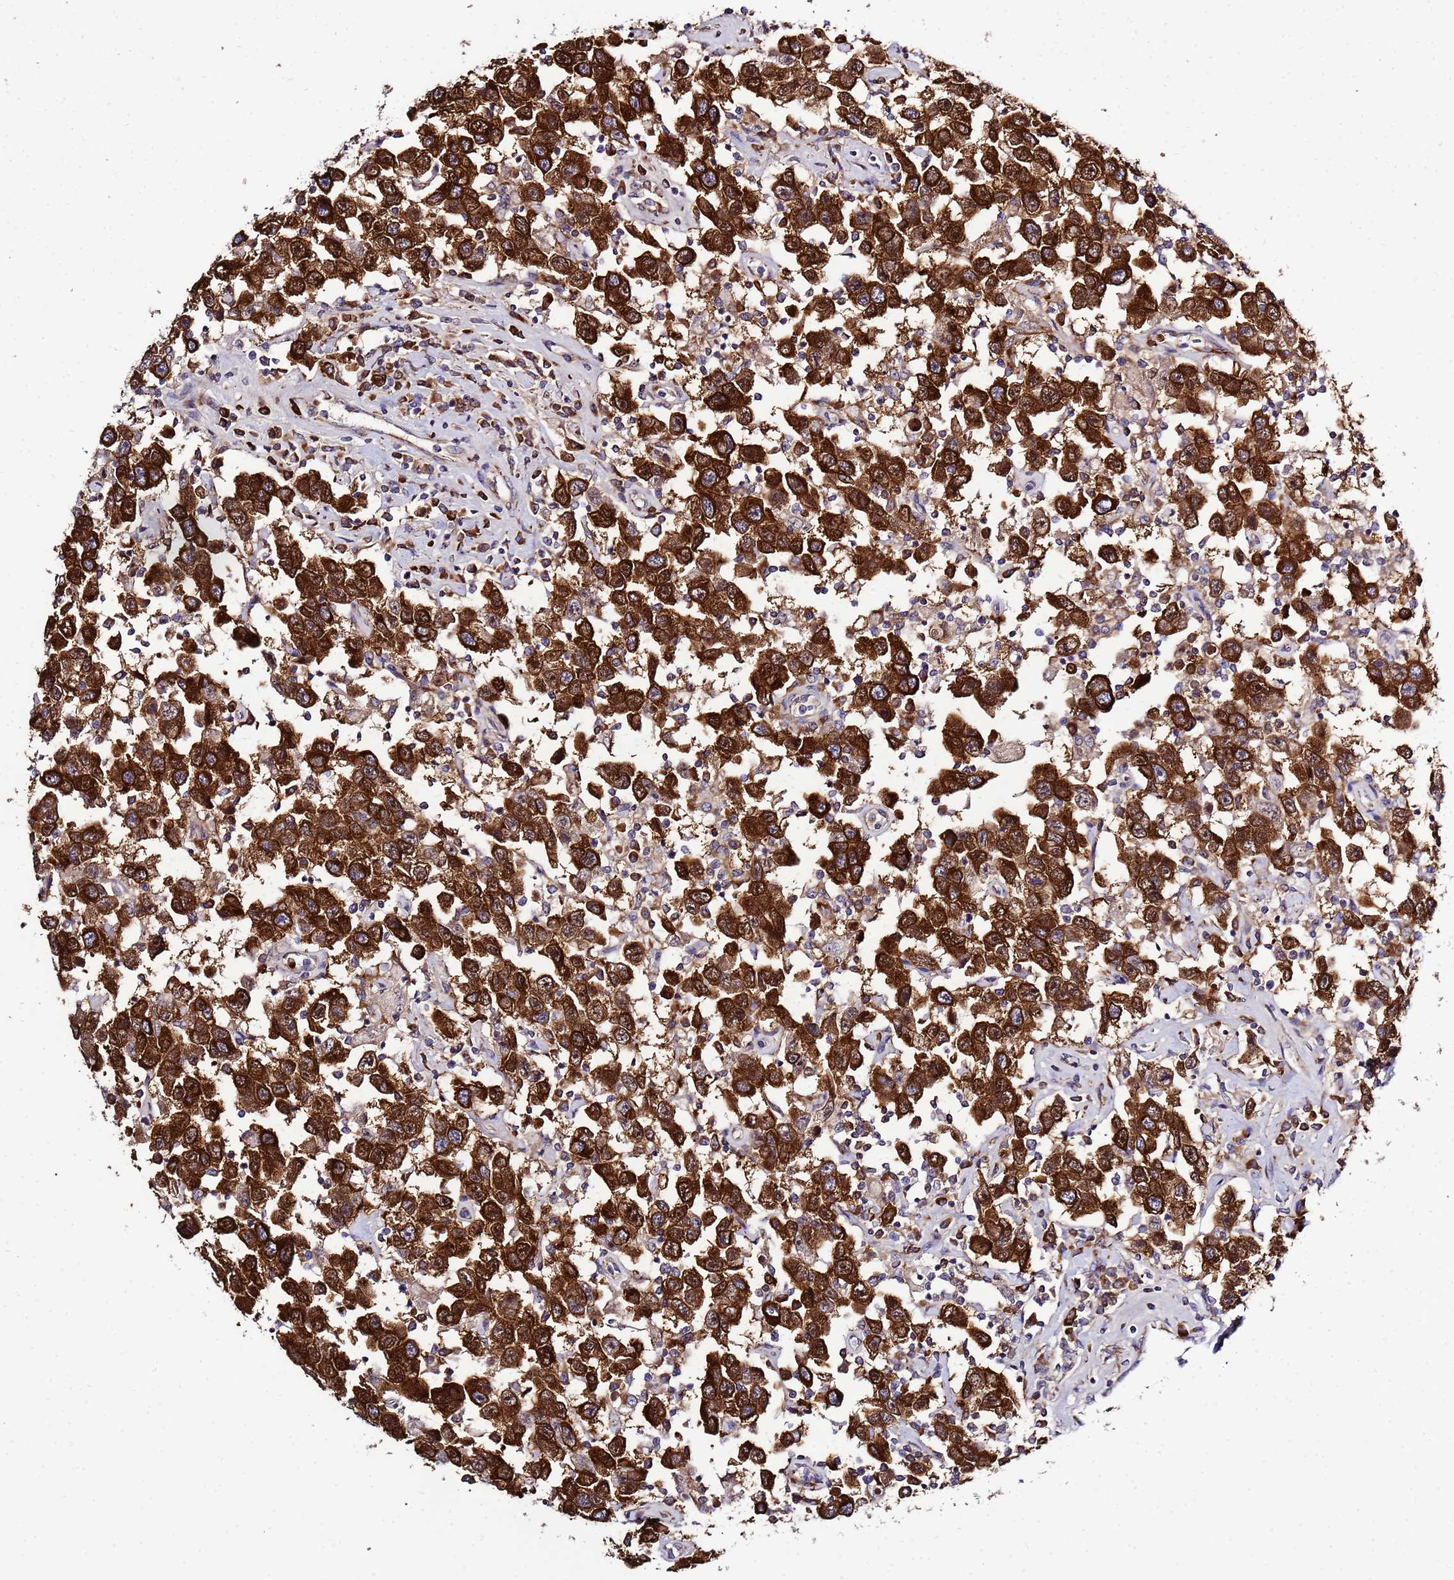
{"staining": {"intensity": "strong", "quantity": ">75%", "location": "cytoplasmic/membranous"}, "tissue": "testis cancer", "cell_type": "Tumor cells", "image_type": "cancer", "snomed": [{"axis": "morphology", "description": "Seminoma, NOS"}, {"axis": "topography", "description": "Testis"}], "caption": "The histopathology image shows a brown stain indicating the presence of a protein in the cytoplasmic/membranous of tumor cells in seminoma (testis). Immunohistochemistry stains the protein in brown and the nuclei are stained blue.", "gene": "NOL8", "patient": {"sex": "male", "age": 41}}